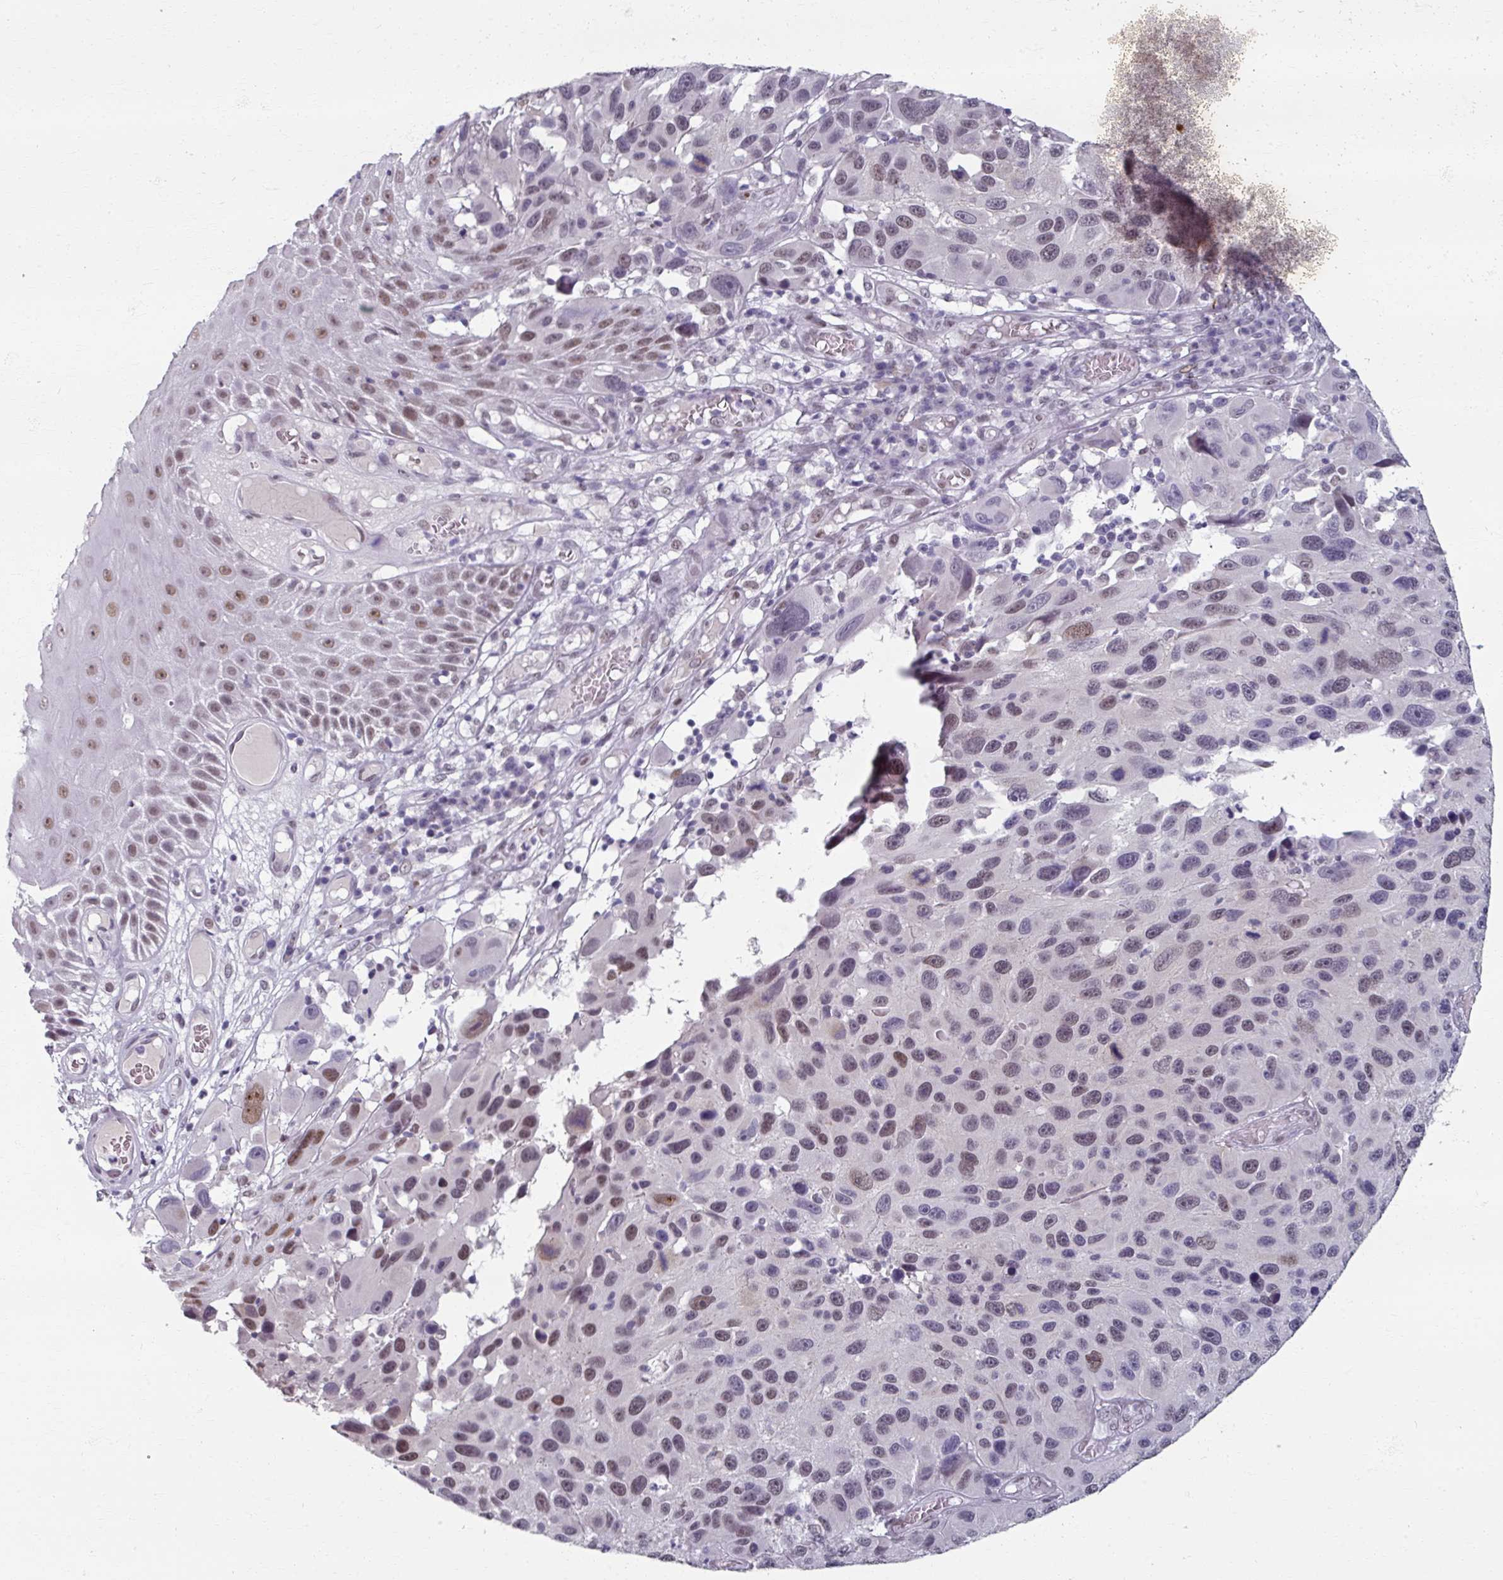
{"staining": {"intensity": "moderate", "quantity": "25%-75%", "location": "nuclear"}, "tissue": "melanoma", "cell_type": "Tumor cells", "image_type": "cancer", "snomed": [{"axis": "morphology", "description": "Malignant melanoma, NOS"}, {"axis": "topography", "description": "Skin"}], "caption": "The micrograph exhibits immunohistochemical staining of malignant melanoma. There is moderate nuclear expression is identified in about 25%-75% of tumor cells.", "gene": "RIPOR3", "patient": {"sex": "male", "age": 53}}